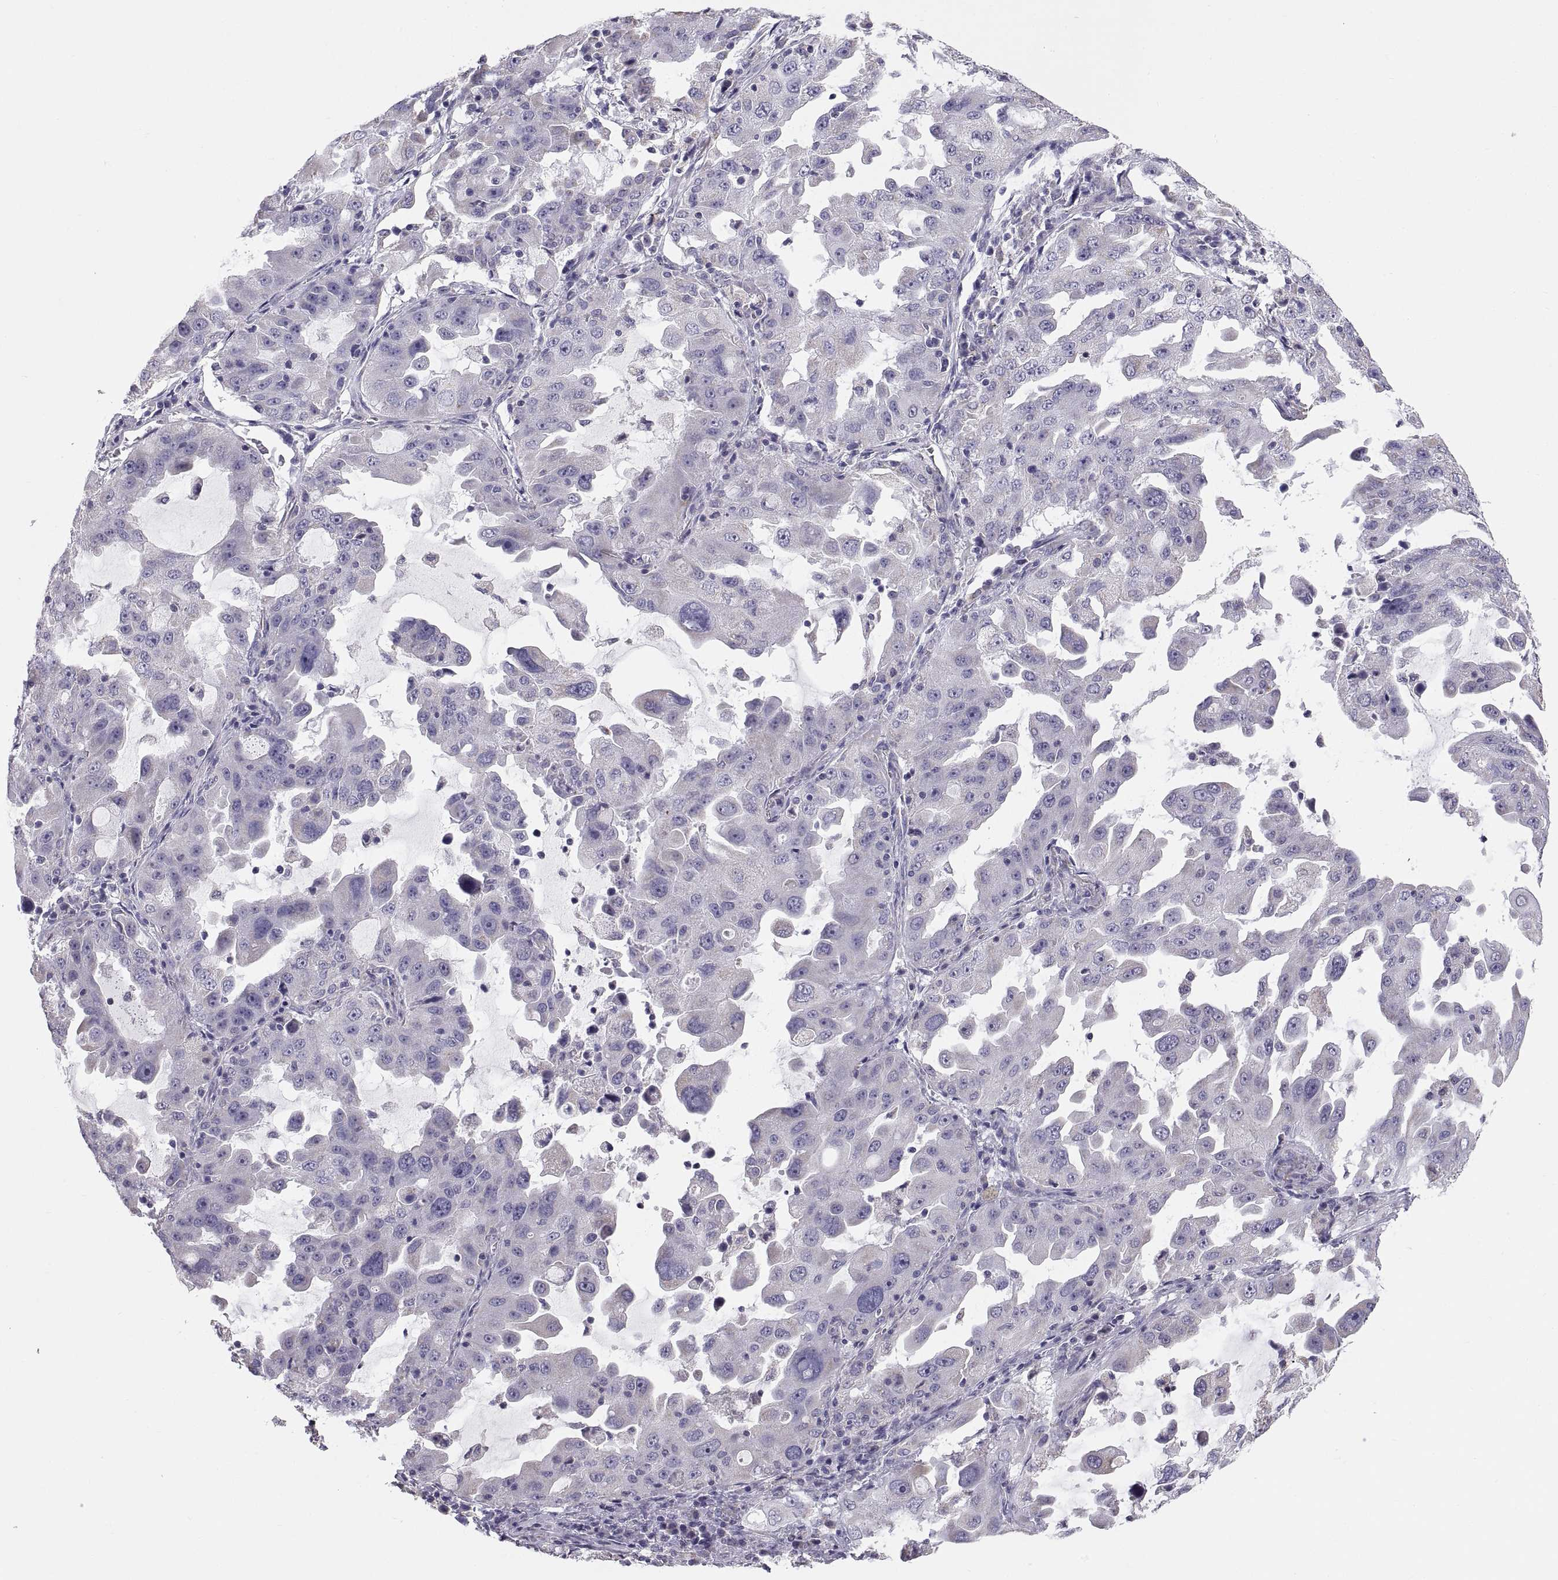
{"staining": {"intensity": "negative", "quantity": "none", "location": "none"}, "tissue": "lung cancer", "cell_type": "Tumor cells", "image_type": "cancer", "snomed": [{"axis": "morphology", "description": "Adenocarcinoma, NOS"}, {"axis": "topography", "description": "Lung"}], "caption": "Immunohistochemistry (IHC) micrograph of neoplastic tissue: lung adenocarcinoma stained with DAB reveals no significant protein staining in tumor cells.", "gene": "TNNC1", "patient": {"sex": "female", "age": 61}}